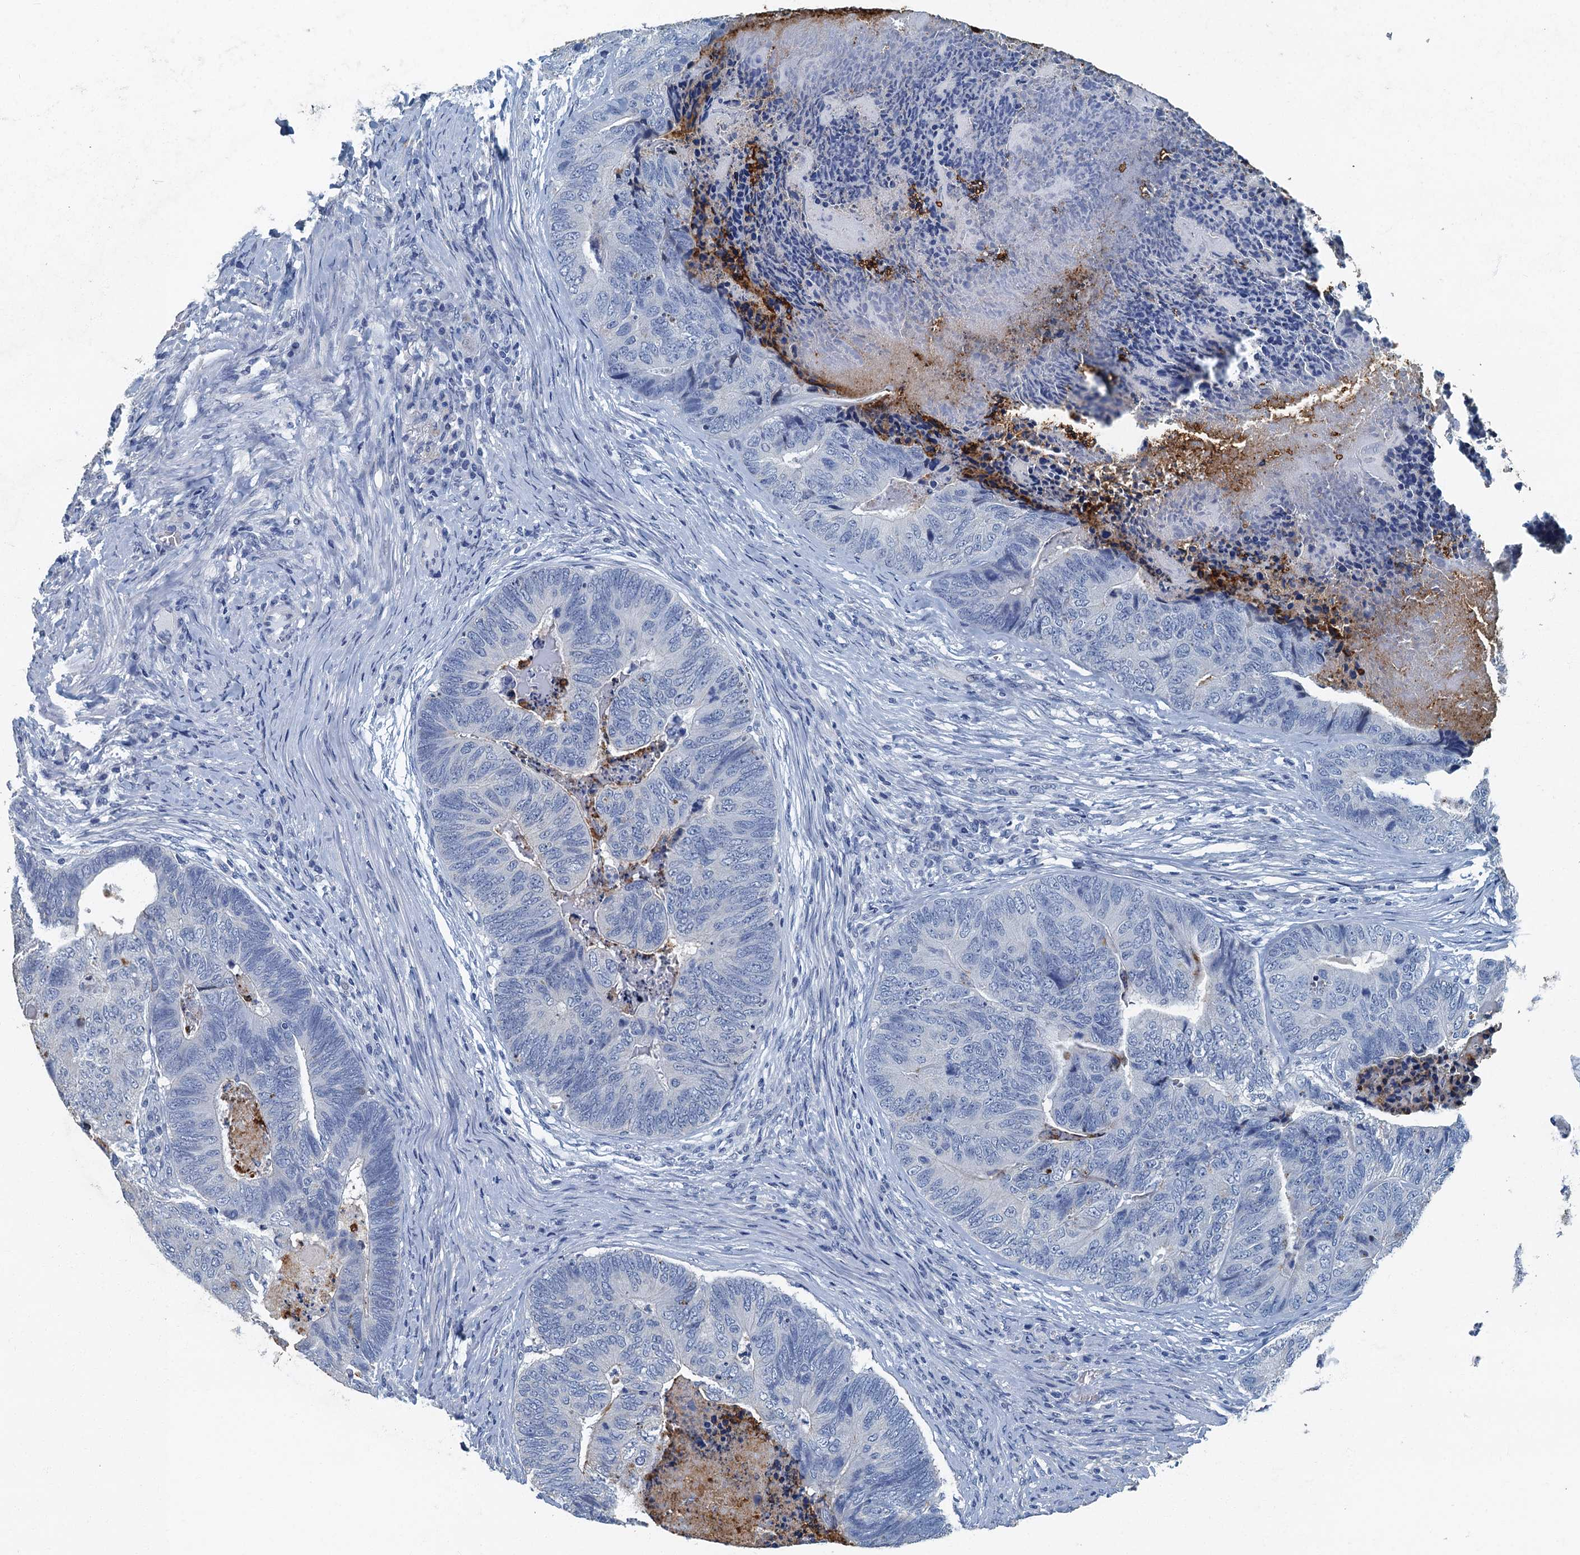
{"staining": {"intensity": "negative", "quantity": "none", "location": "none"}, "tissue": "colorectal cancer", "cell_type": "Tumor cells", "image_type": "cancer", "snomed": [{"axis": "morphology", "description": "Adenocarcinoma, NOS"}, {"axis": "topography", "description": "Colon"}], "caption": "This histopathology image is of adenocarcinoma (colorectal) stained with immunohistochemistry to label a protein in brown with the nuclei are counter-stained blue. There is no expression in tumor cells.", "gene": "GADL1", "patient": {"sex": "female", "age": 67}}